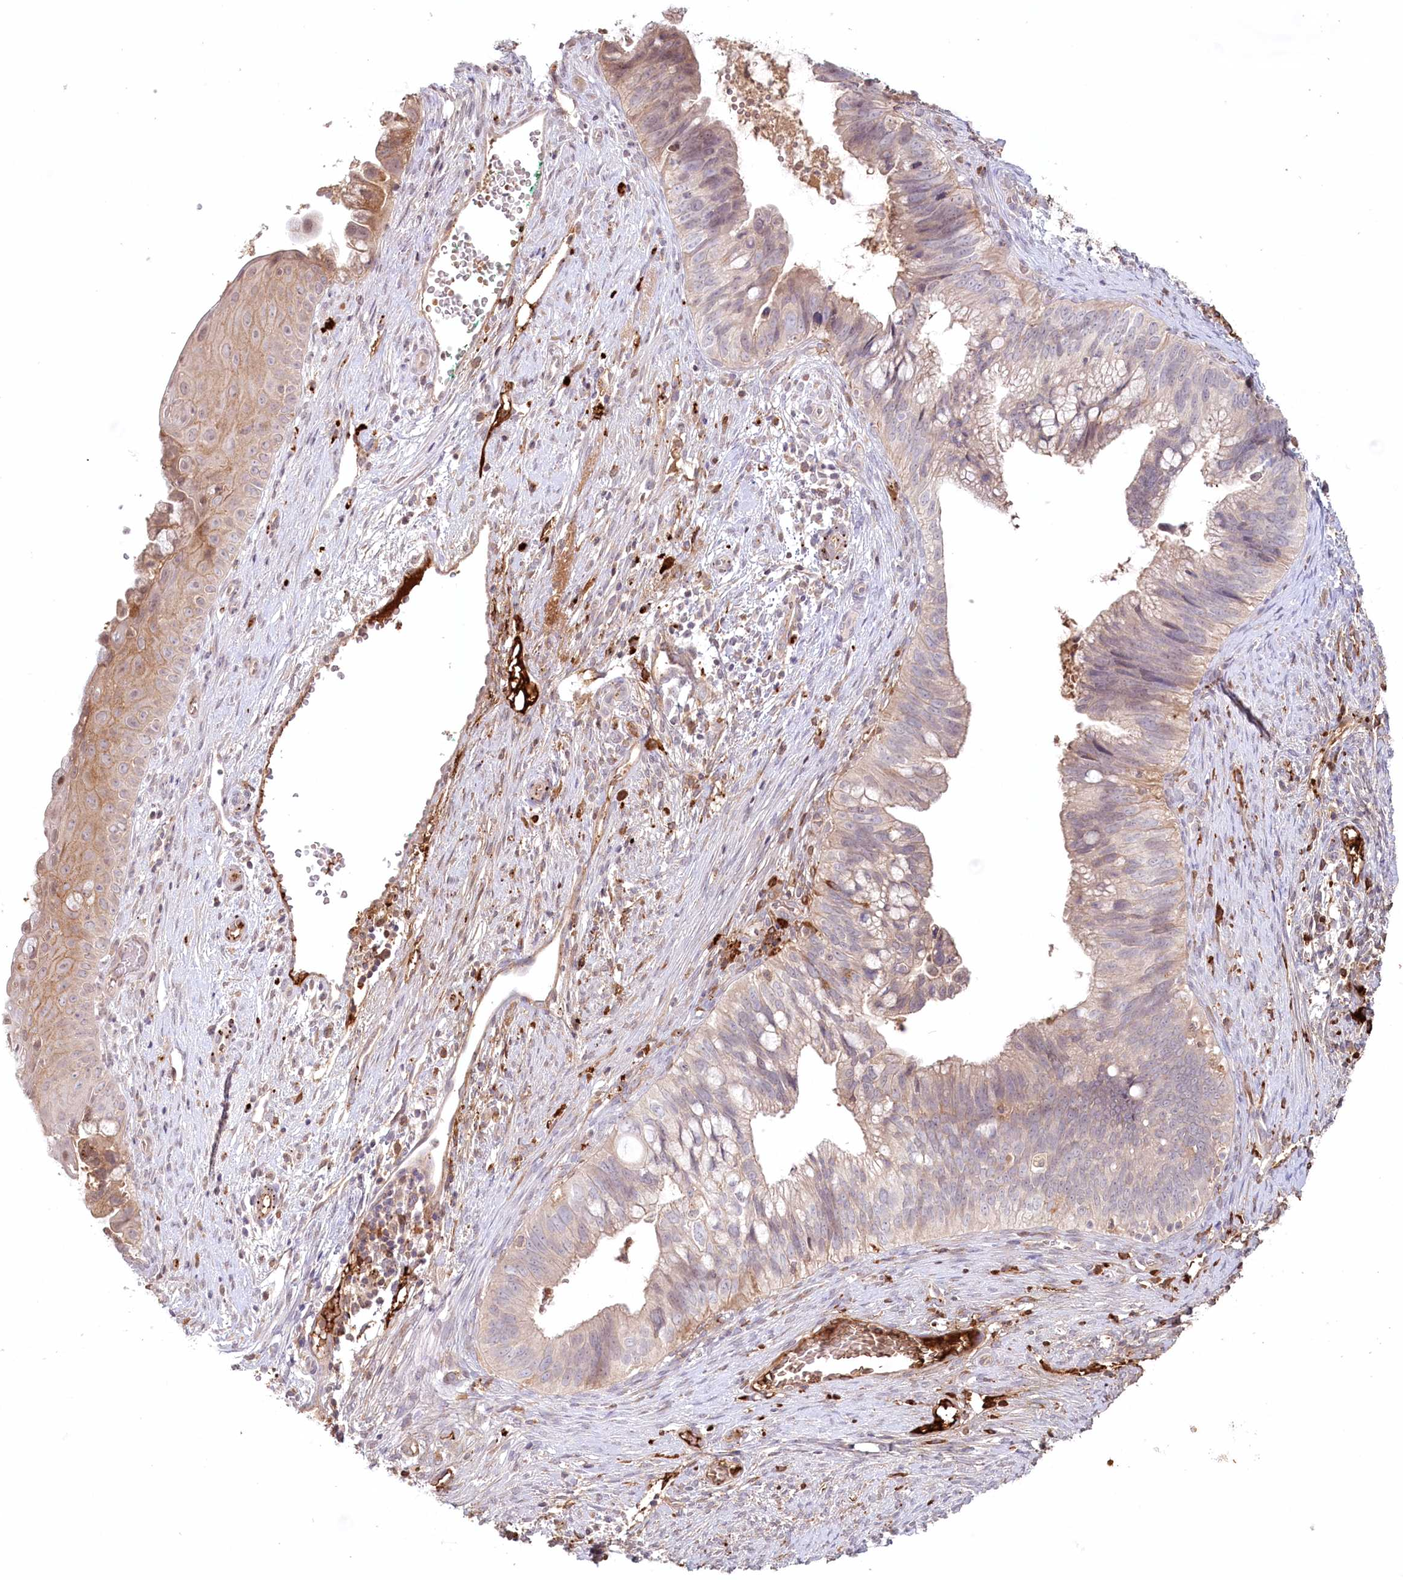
{"staining": {"intensity": "weak", "quantity": "<25%", "location": "cytoplasmic/membranous"}, "tissue": "cervical cancer", "cell_type": "Tumor cells", "image_type": "cancer", "snomed": [{"axis": "morphology", "description": "Adenocarcinoma, NOS"}, {"axis": "topography", "description": "Cervix"}], "caption": "The image demonstrates no staining of tumor cells in cervical cancer (adenocarcinoma).", "gene": "PSAPL1", "patient": {"sex": "female", "age": 42}}